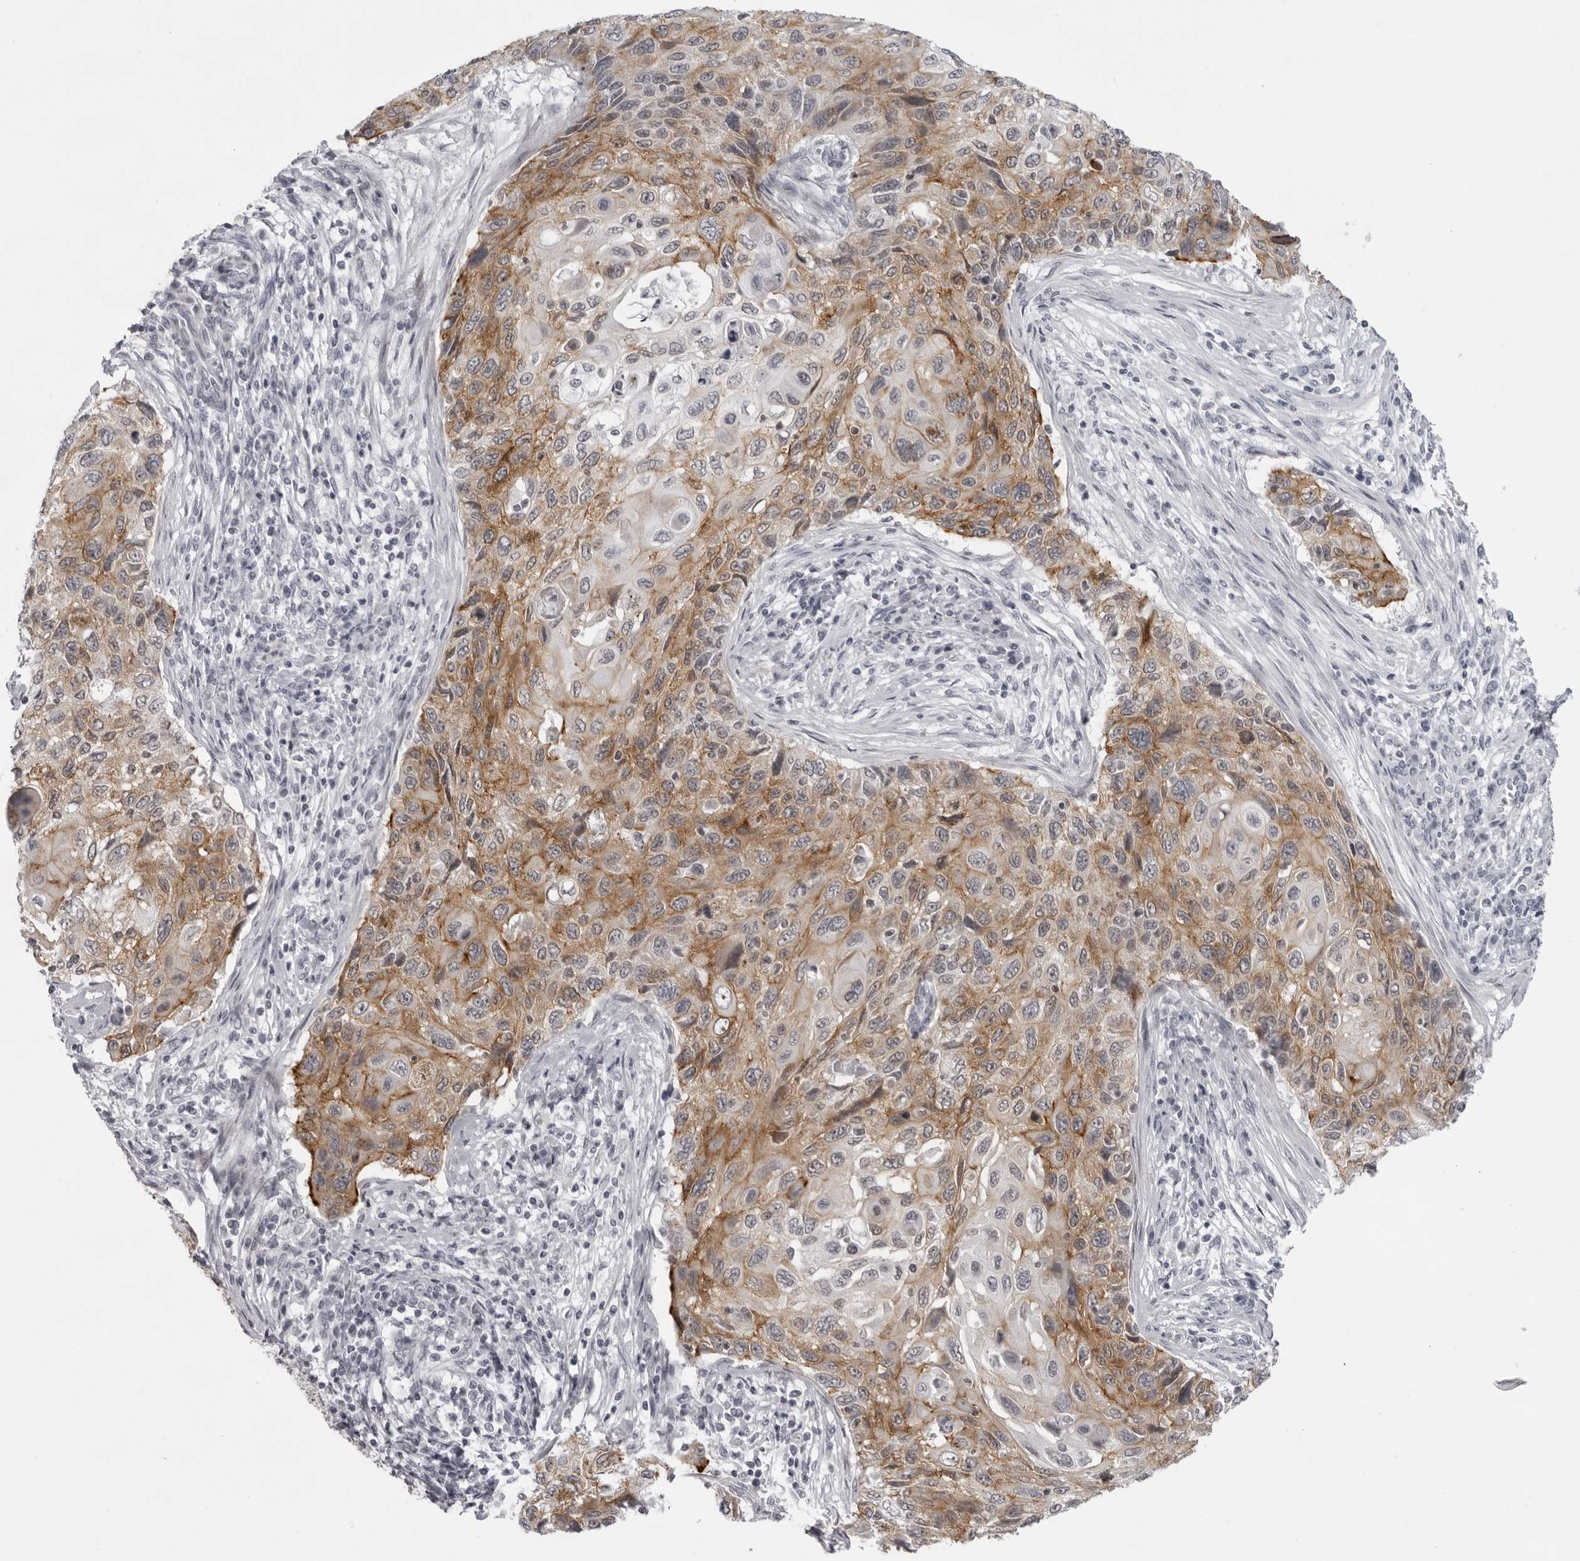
{"staining": {"intensity": "moderate", "quantity": ">75%", "location": "cytoplasmic/membranous"}, "tissue": "cervical cancer", "cell_type": "Tumor cells", "image_type": "cancer", "snomed": [{"axis": "morphology", "description": "Squamous cell carcinoma, NOS"}, {"axis": "topography", "description": "Cervix"}], "caption": "The immunohistochemical stain shows moderate cytoplasmic/membranous positivity in tumor cells of cervical squamous cell carcinoma tissue.", "gene": "NUDT18", "patient": {"sex": "female", "age": 70}}